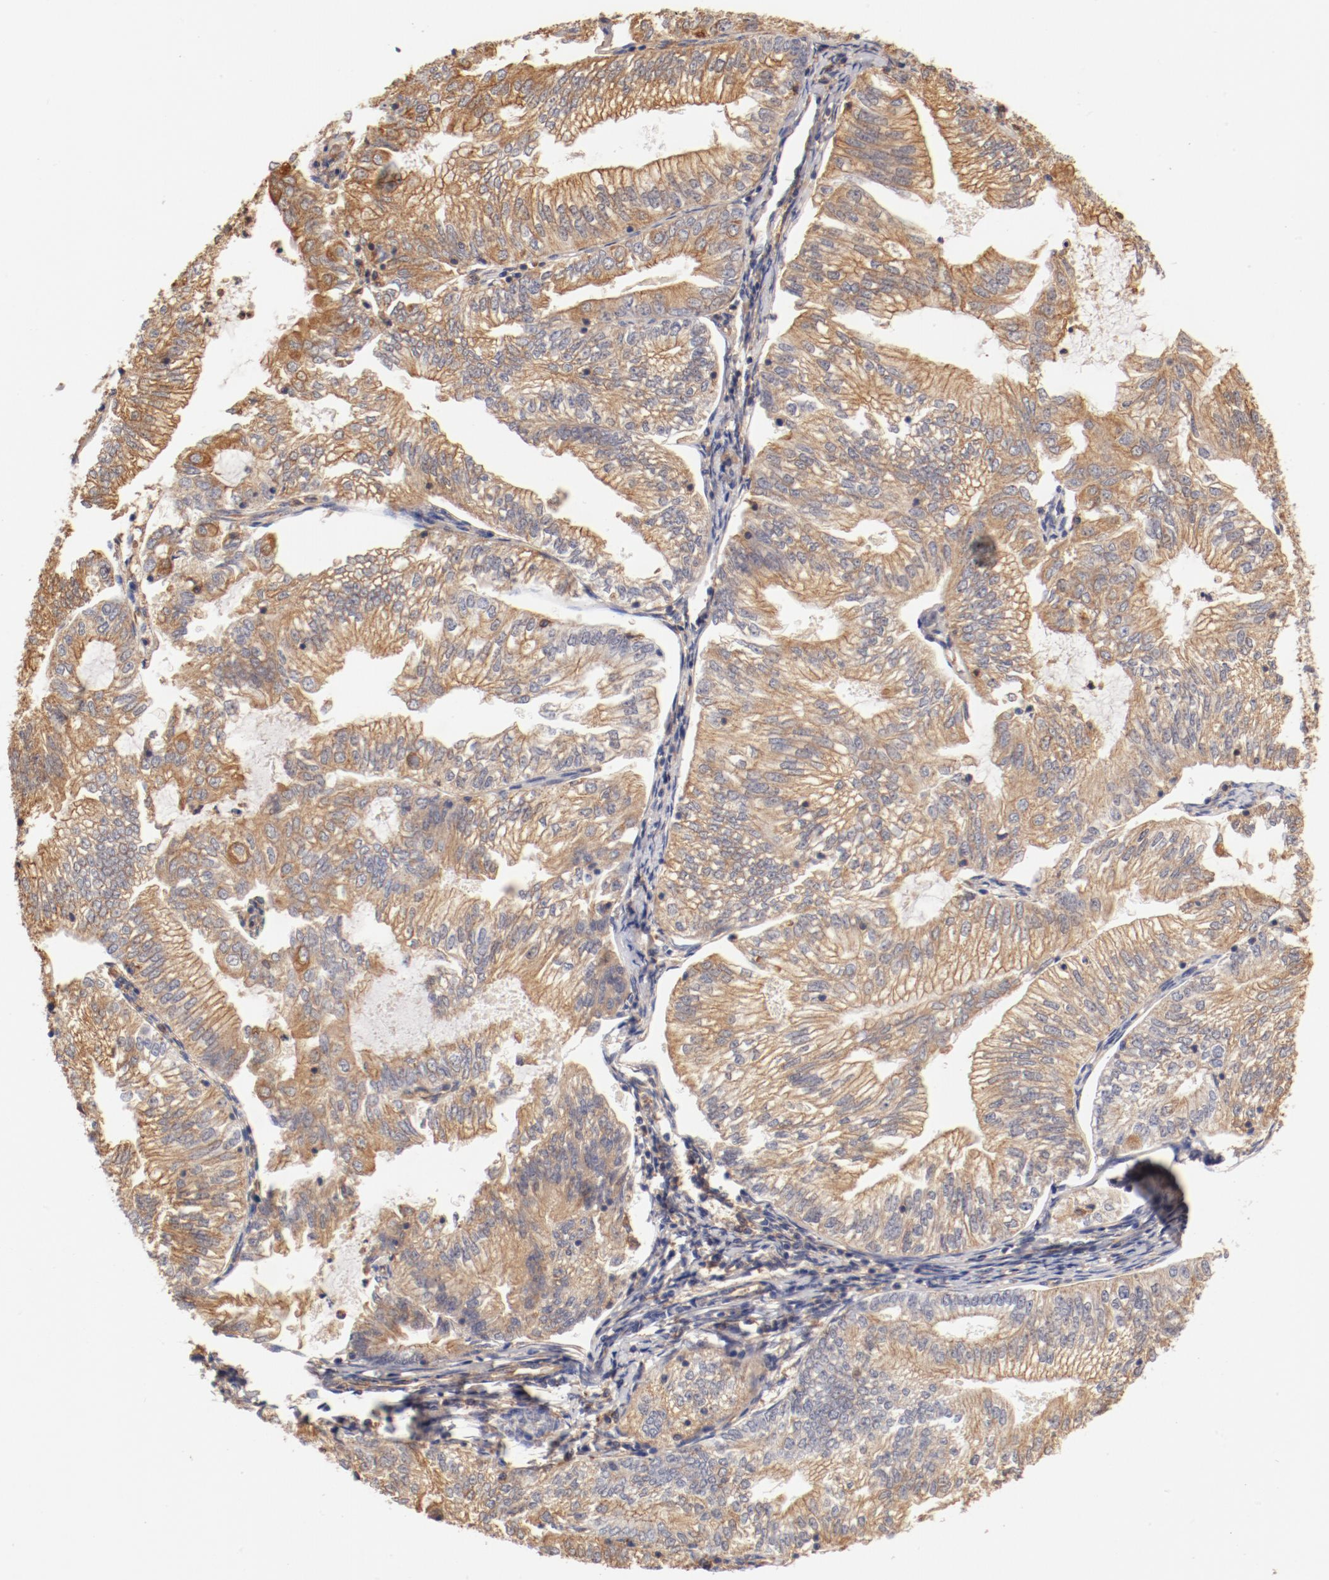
{"staining": {"intensity": "moderate", "quantity": ">75%", "location": "cytoplasmic/membranous"}, "tissue": "endometrial cancer", "cell_type": "Tumor cells", "image_type": "cancer", "snomed": [{"axis": "morphology", "description": "Adenocarcinoma, NOS"}, {"axis": "topography", "description": "Endometrium"}], "caption": "A histopathology image of adenocarcinoma (endometrial) stained for a protein displays moderate cytoplasmic/membranous brown staining in tumor cells.", "gene": "FCMR", "patient": {"sex": "female", "age": 69}}